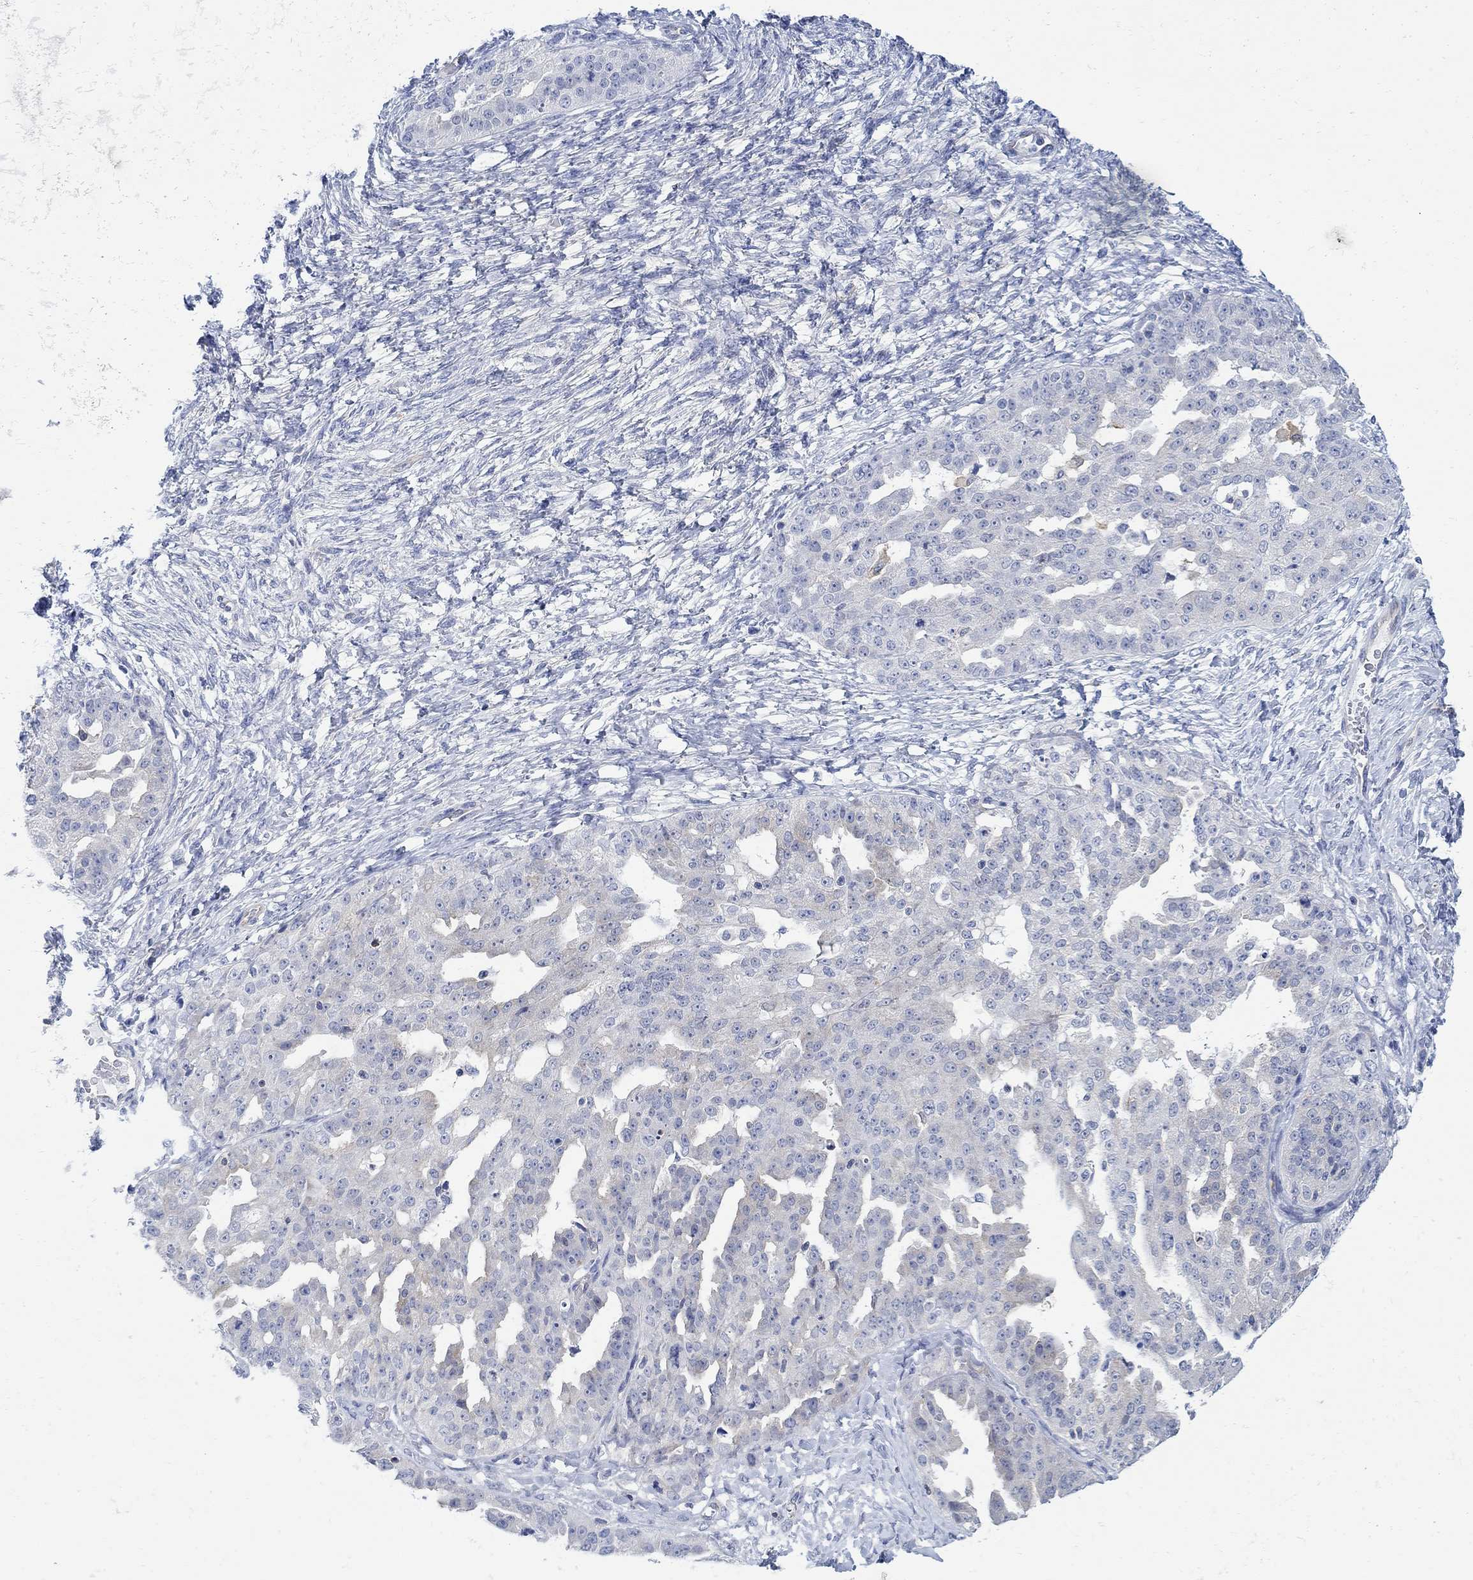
{"staining": {"intensity": "negative", "quantity": "none", "location": "none"}, "tissue": "ovarian cancer", "cell_type": "Tumor cells", "image_type": "cancer", "snomed": [{"axis": "morphology", "description": "Cystadenocarcinoma, serous, NOS"}, {"axis": "topography", "description": "Ovary"}], "caption": "IHC image of neoplastic tissue: serous cystadenocarcinoma (ovarian) stained with DAB demonstrates no significant protein staining in tumor cells. The staining was performed using DAB (3,3'-diaminobenzidine) to visualize the protein expression in brown, while the nuclei were stained in blue with hematoxylin (Magnification: 20x).", "gene": "PHF21B", "patient": {"sex": "female", "age": 58}}